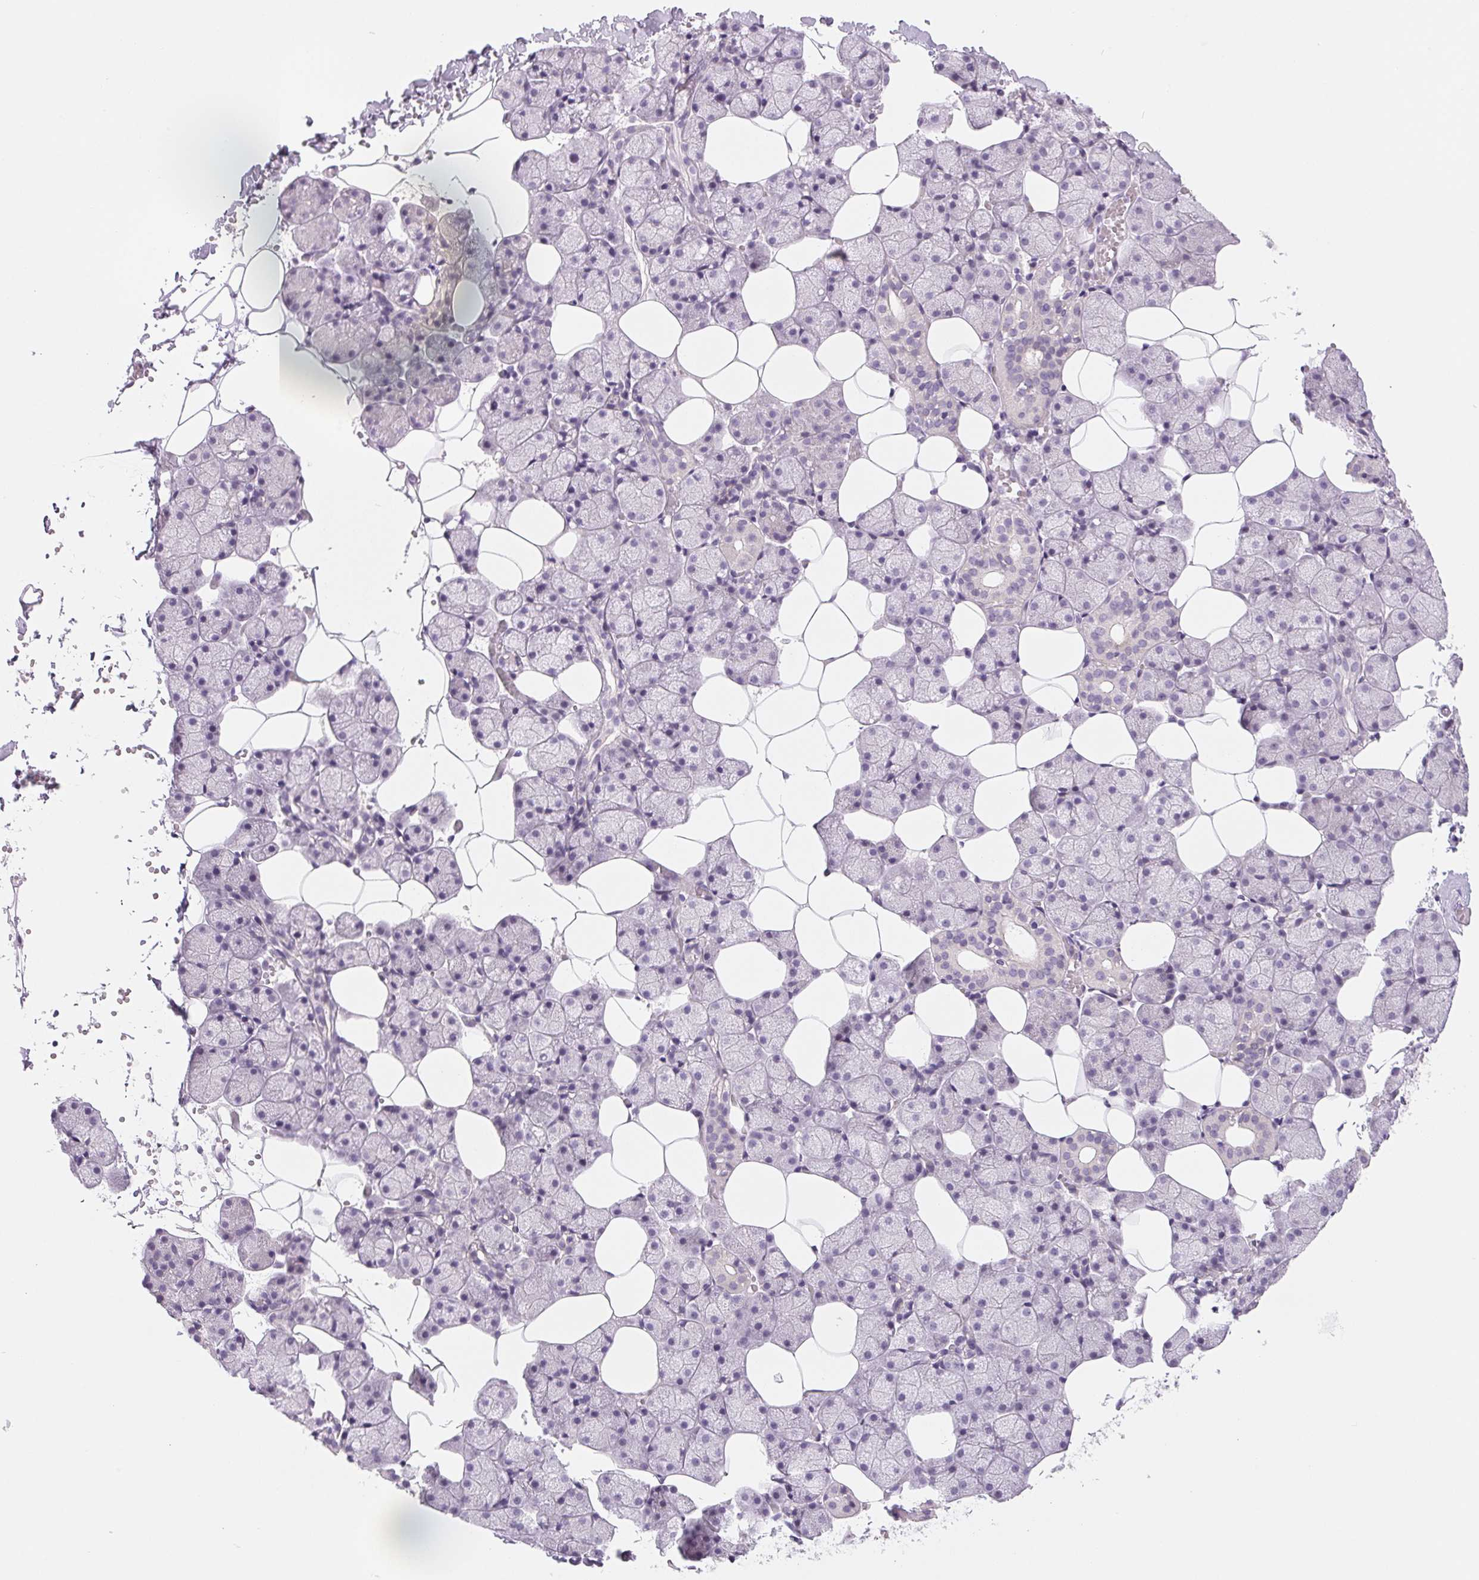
{"staining": {"intensity": "negative", "quantity": "none", "location": "none"}, "tissue": "salivary gland", "cell_type": "Glandular cells", "image_type": "normal", "snomed": [{"axis": "morphology", "description": "Normal tissue, NOS"}, {"axis": "topography", "description": "Salivary gland"}], "caption": "The immunohistochemistry (IHC) image has no significant staining in glandular cells of salivary gland.", "gene": "CCDC168", "patient": {"sex": "male", "age": 38}}